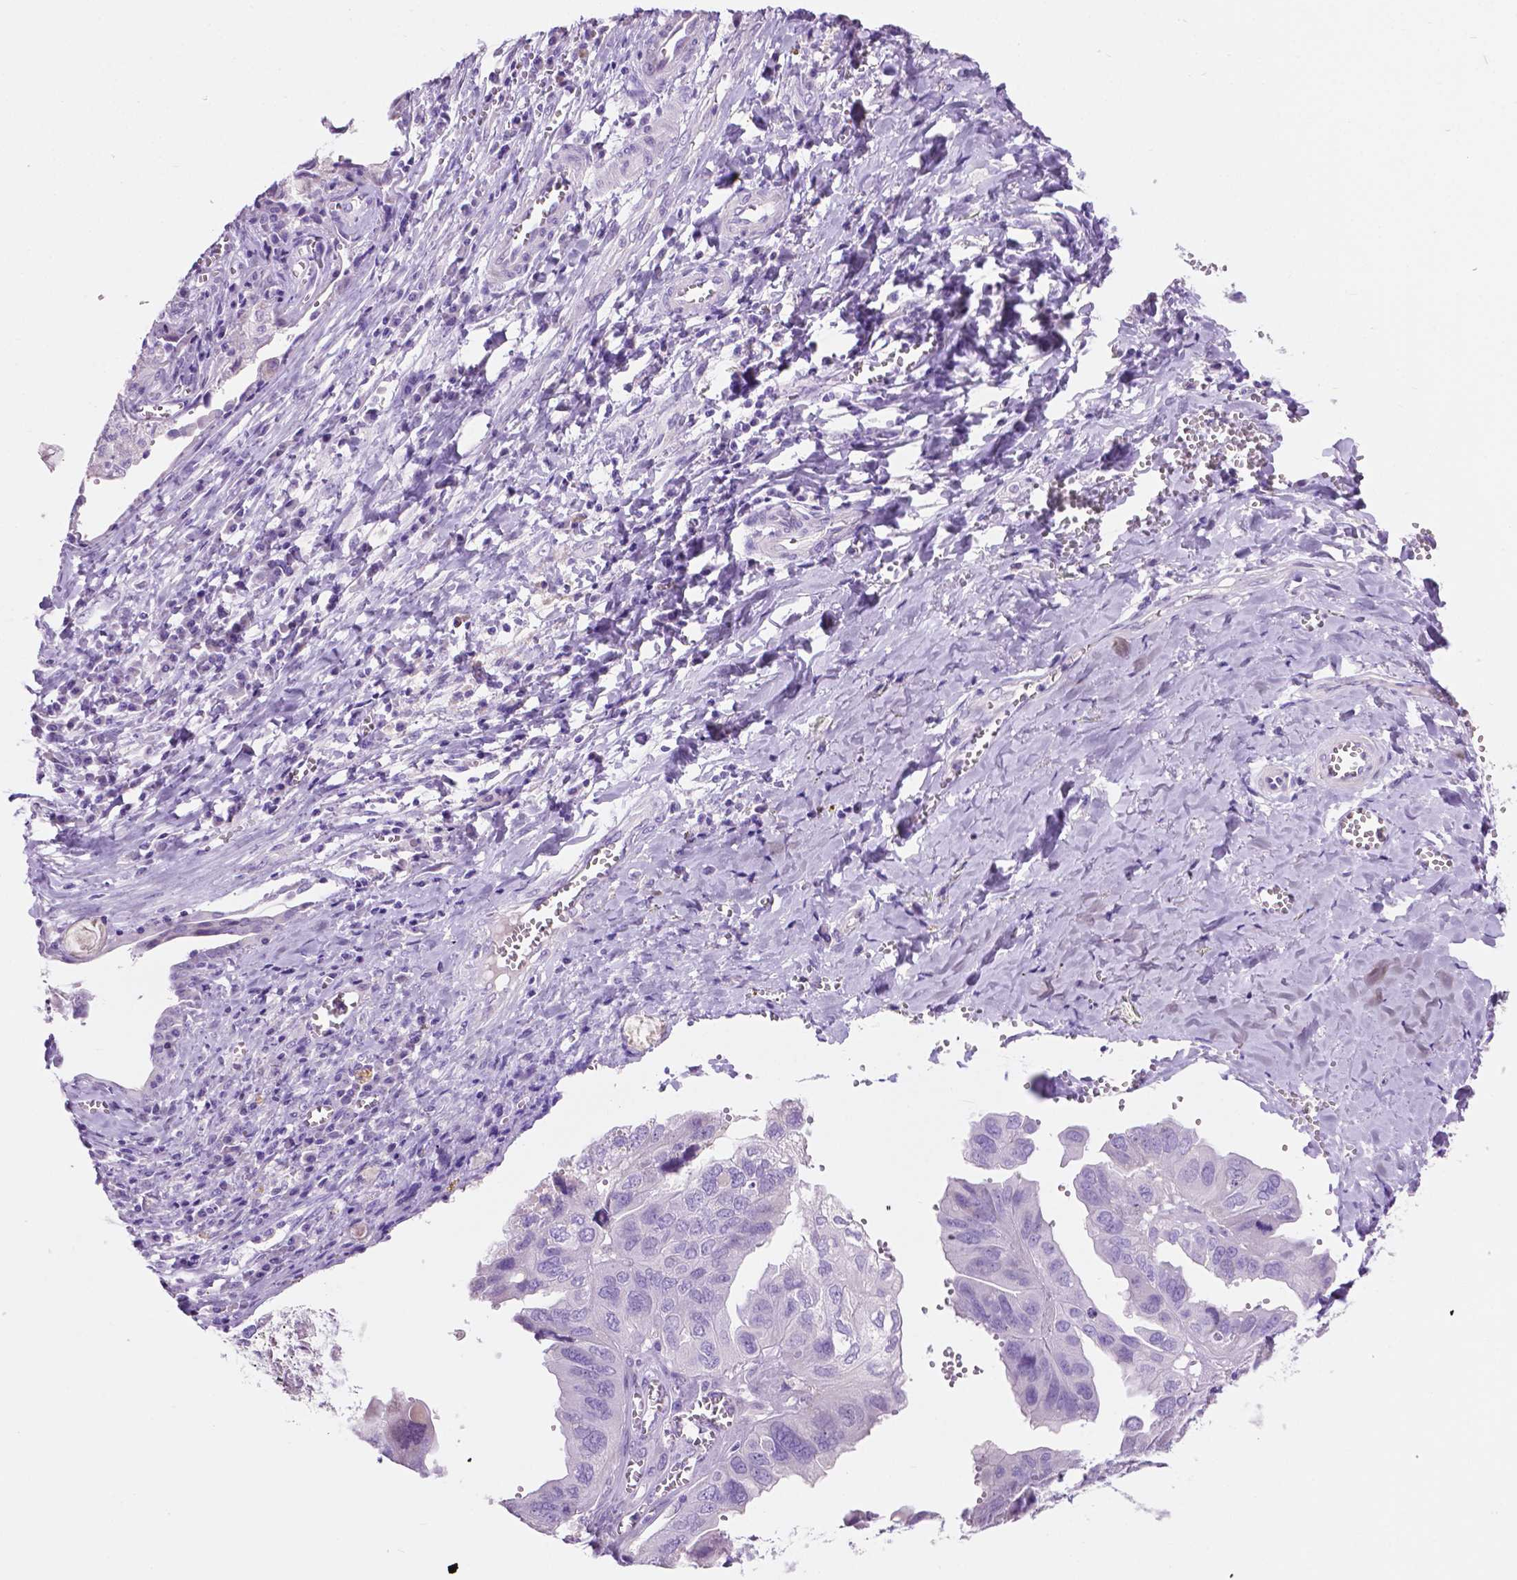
{"staining": {"intensity": "negative", "quantity": "none", "location": "none"}, "tissue": "ovarian cancer", "cell_type": "Tumor cells", "image_type": "cancer", "snomed": [{"axis": "morphology", "description": "Cystadenocarcinoma, serous, NOS"}, {"axis": "topography", "description": "Ovary"}], "caption": "Tumor cells show no significant protein expression in ovarian cancer.", "gene": "CLDN17", "patient": {"sex": "female", "age": 79}}